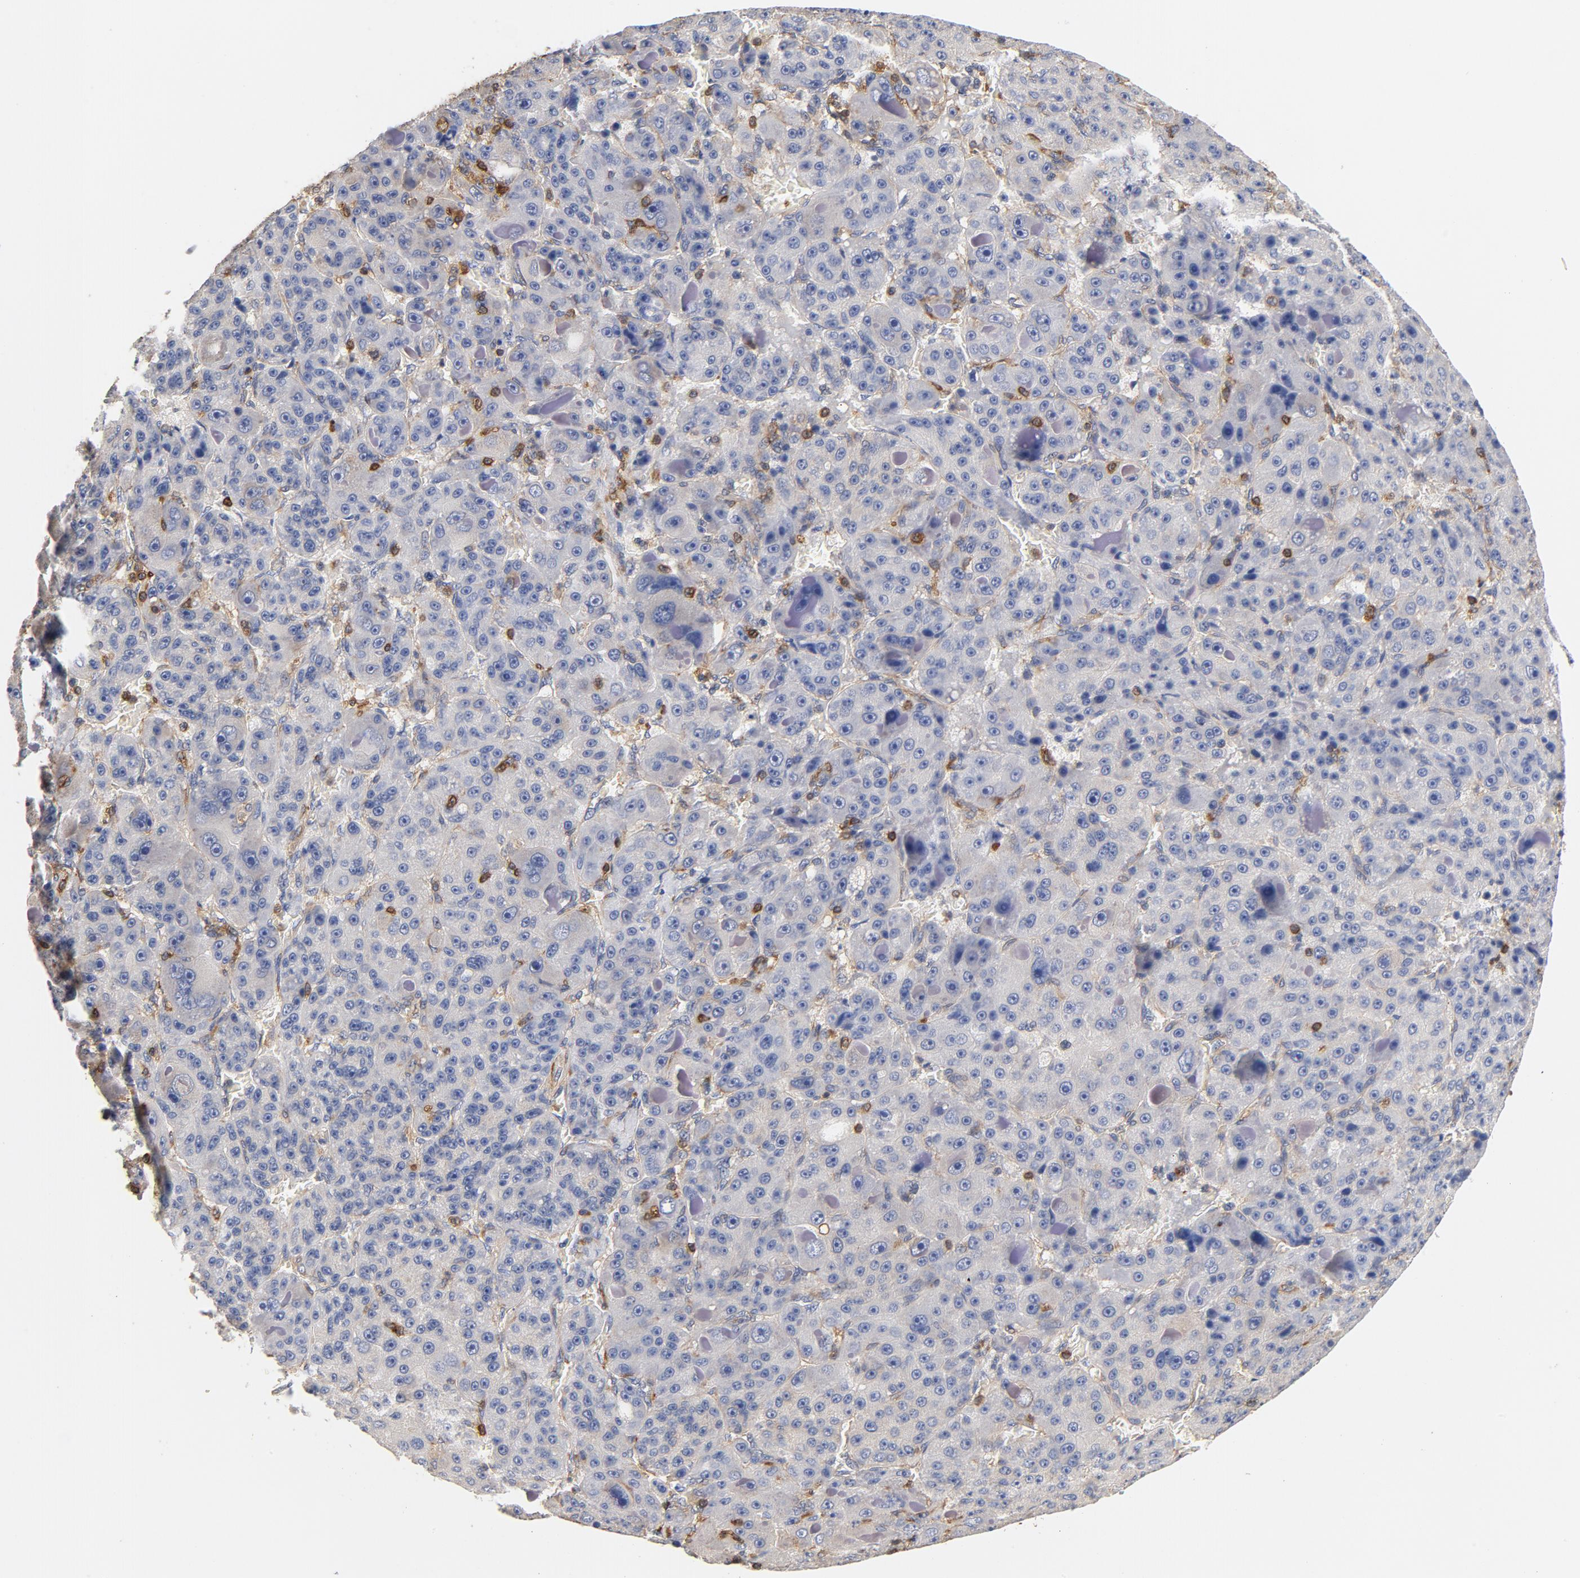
{"staining": {"intensity": "negative", "quantity": "none", "location": "none"}, "tissue": "liver cancer", "cell_type": "Tumor cells", "image_type": "cancer", "snomed": [{"axis": "morphology", "description": "Carcinoma, Hepatocellular, NOS"}, {"axis": "topography", "description": "Liver"}], "caption": "High power microscopy image of an immunohistochemistry (IHC) image of liver cancer (hepatocellular carcinoma), revealing no significant staining in tumor cells.", "gene": "EZR", "patient": {"sex": "male", "age": 76}}